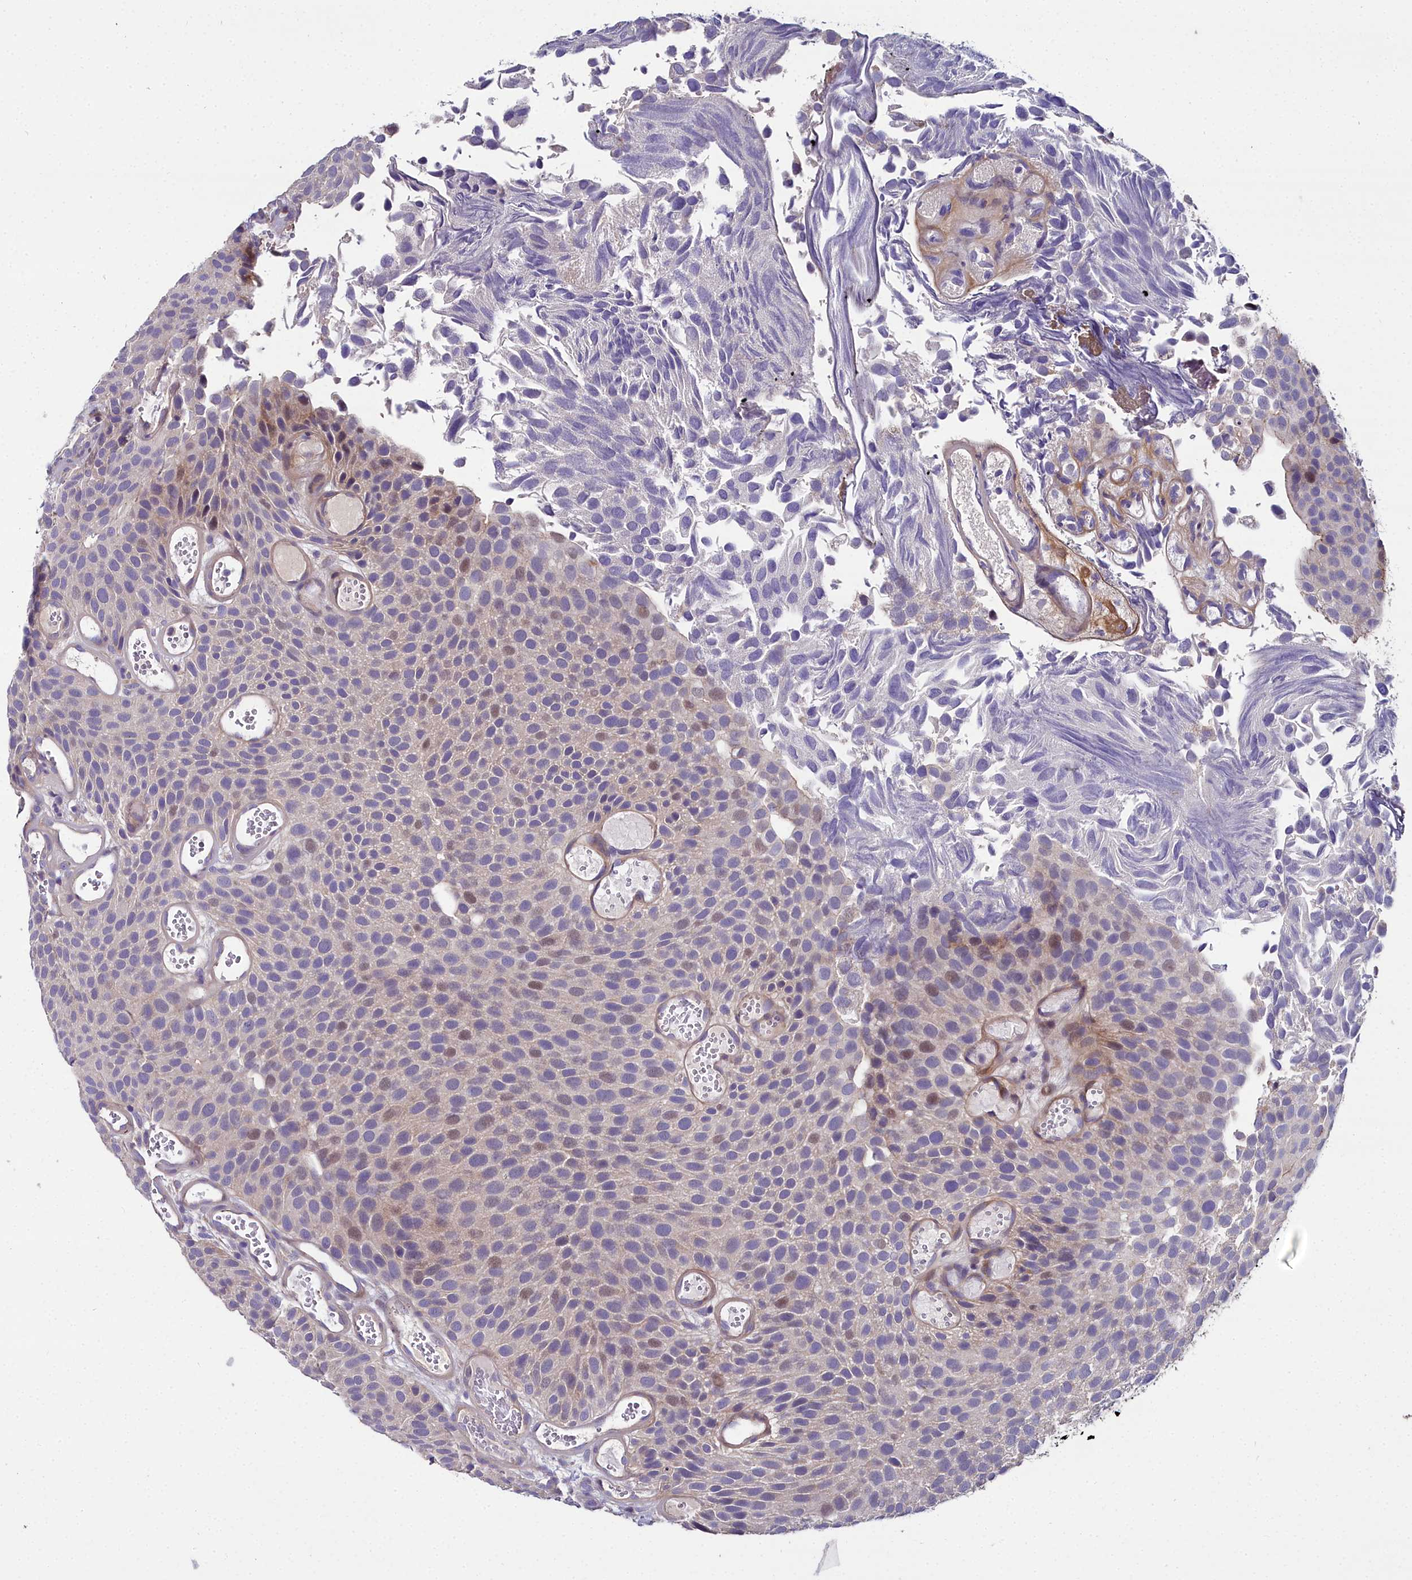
{"staining": {"intensity": "moderate", "quantity": "<25%", "location": "cytoplasmic/membranous,nuclear"}, "tissue": "urothelial cancer", "cell_type": "Tumor cells", "image_type": "cancer", "snomed": [{"axis": "morphology", "description": "Urothelial carcinoma, Low grade"}, {"axis": "topography", "description": "Urinary bladder"}], "caption": "IHC (DAB) staining of urothelial carcinoma (low-grade) reveals moderate cytoplasmic/membranous and nuclear protein expression in about <25% of tumor cells.", "gene": "NT5M", "patient": {"sex": "male", "age": 89}}